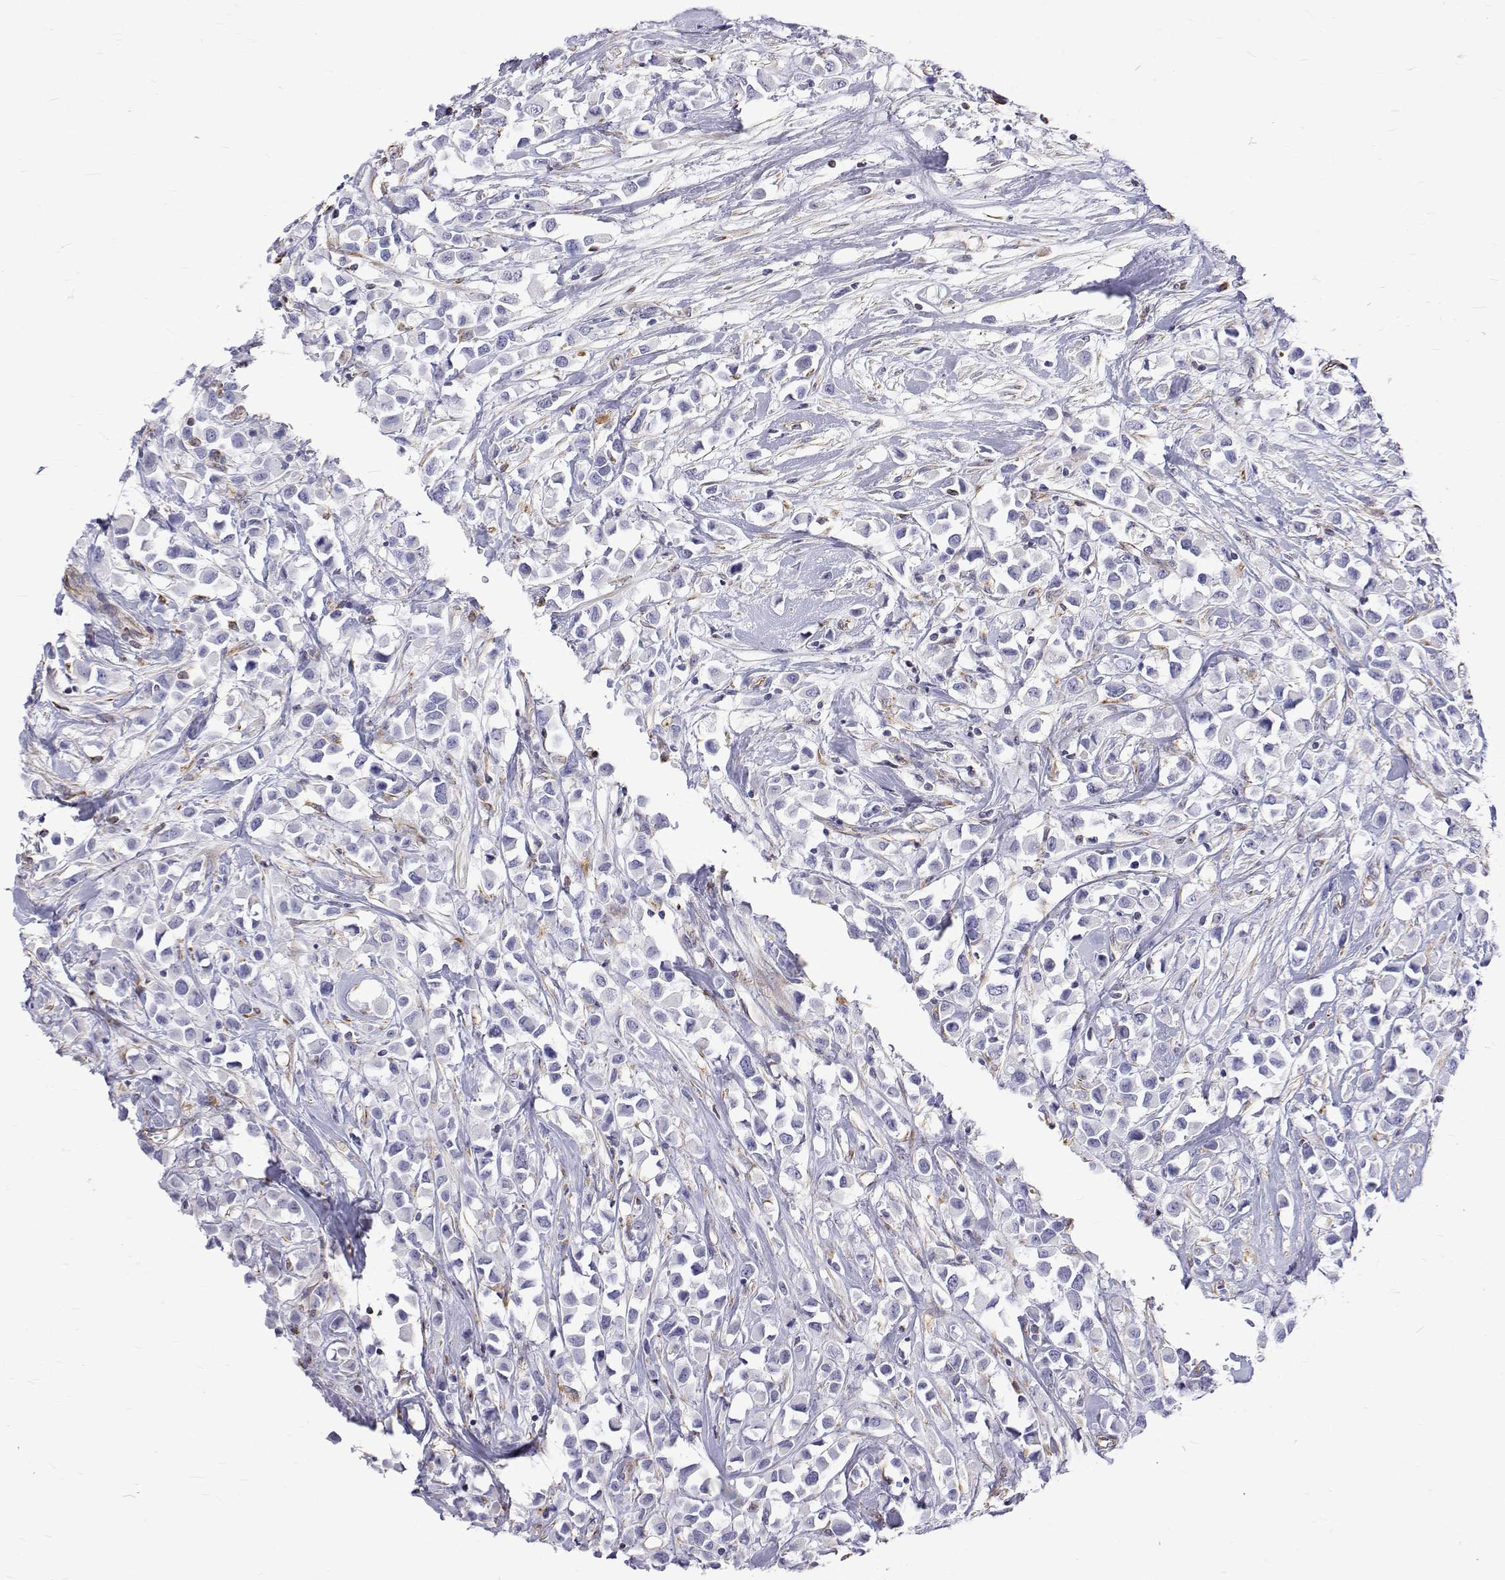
{"staining": {"intensity": "negative", "quantity": "none", "location": "none"}, "tissue": "breast cancer", "cell_type": "Tumor cells", "image_type": "cancer", "snomed": [{"axis": "morphology", "description": "Duct carcinoma"}, {"axis": "topography", "description": "Breast"}], "caption": "The image exhibits no staining of tumor cells in breast intraductal carcinoma.", "gene": "OPRPN", "patient": {"sex": "female", "age": 61}}